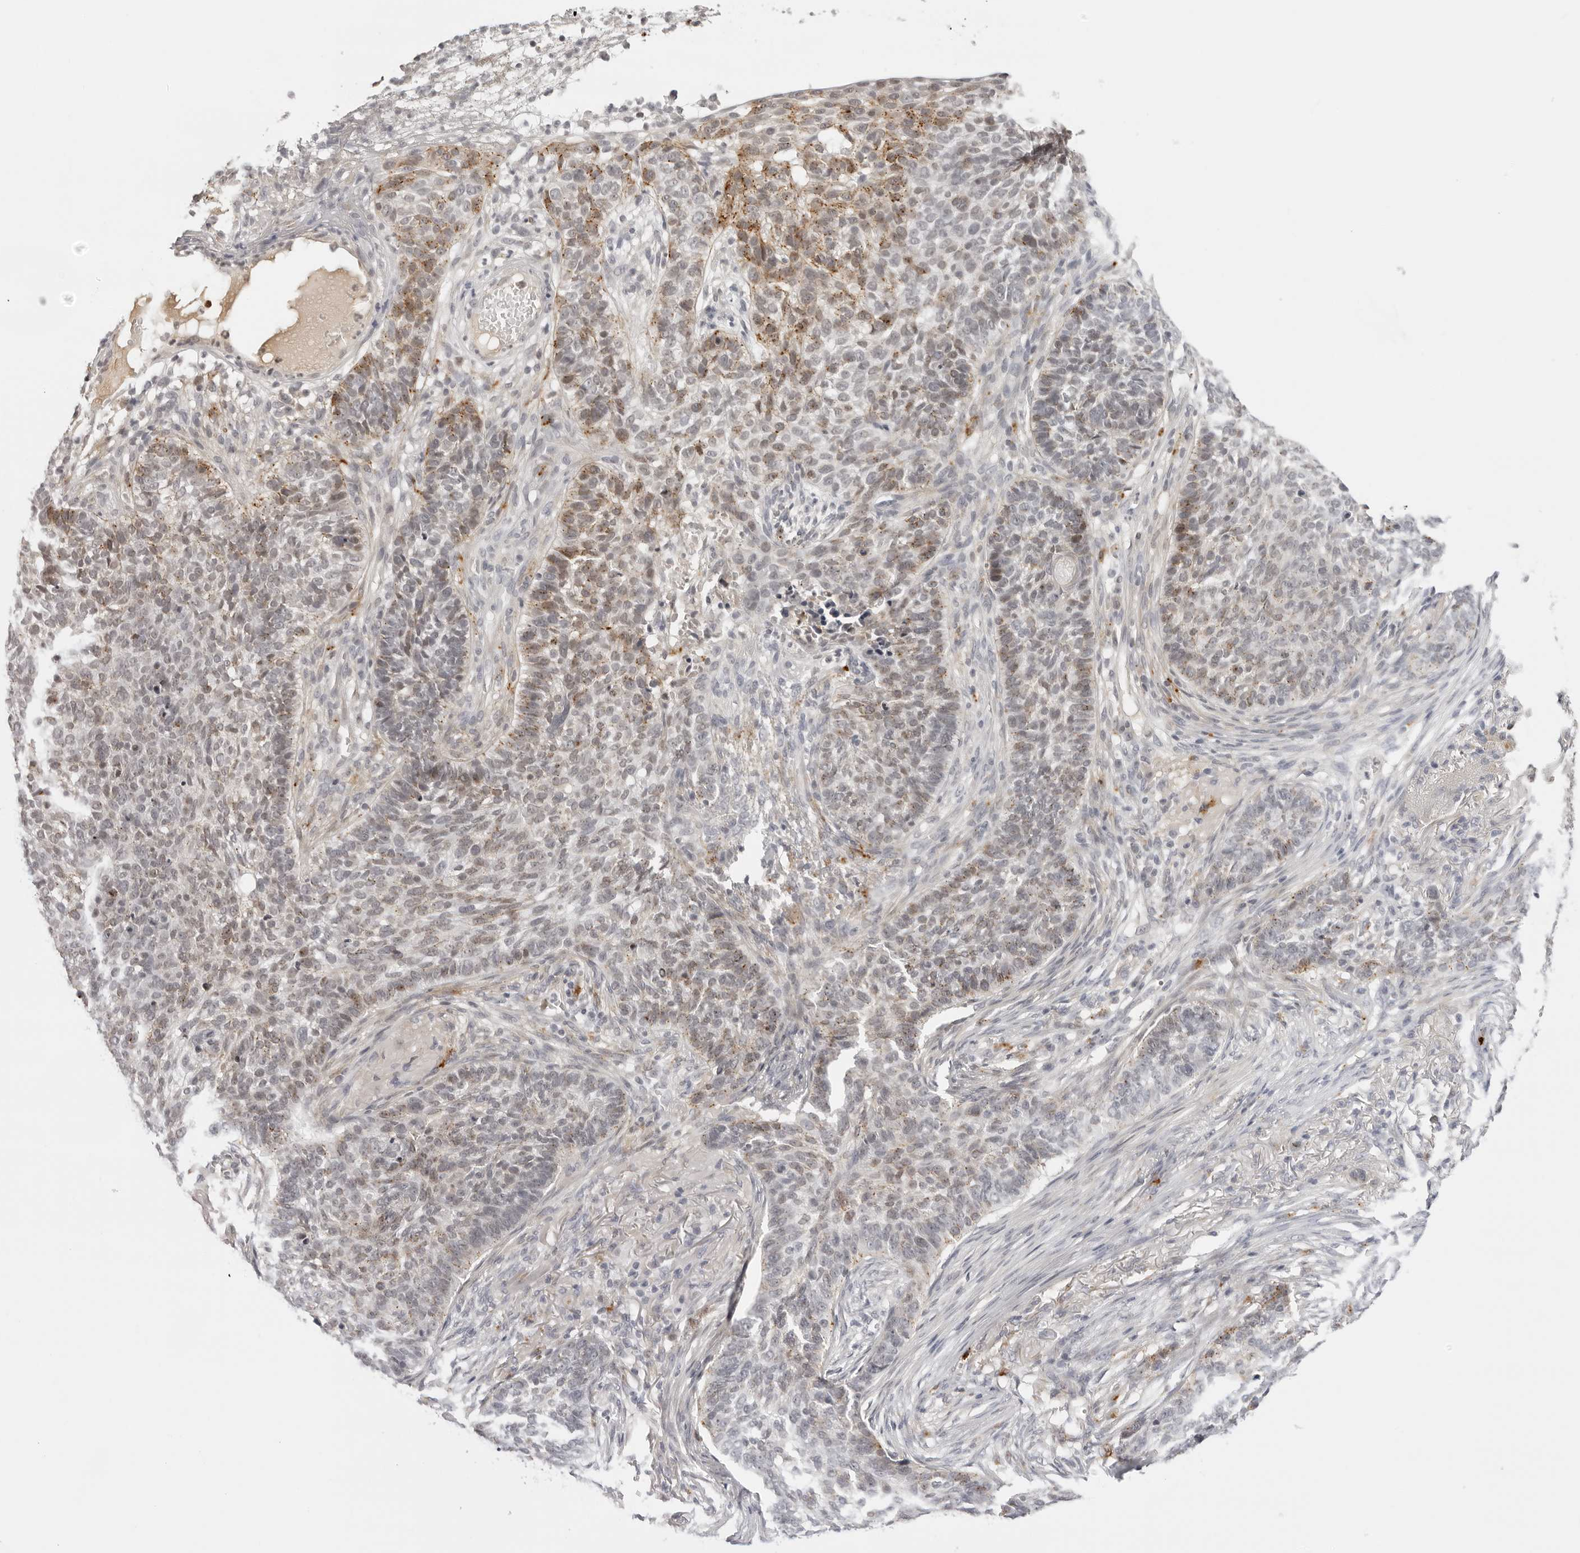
{"staining": {"intensity": "moderate", "quantity": "25%-75%", "location": "cytoplasmic/membranous"}, "tissue": "skin cancer", "cell_type": "Tumor cells", "image_type": "cancer", "snomed": [{"axis": "morphology", "description": "Basal cell carcinoma"}, {"axis": "topography", "description": "Skin"}], "caption": "Immunohistochemistry histopathology image of skin basal cell carcinoma stained for a protein (brown), which displays medium levels of moderate cytoplasmic/membranous expression in approximately 25%-75% of tumor cells.", "gene": "STRADB", "patient": {"sex": "male", "age": 85}}